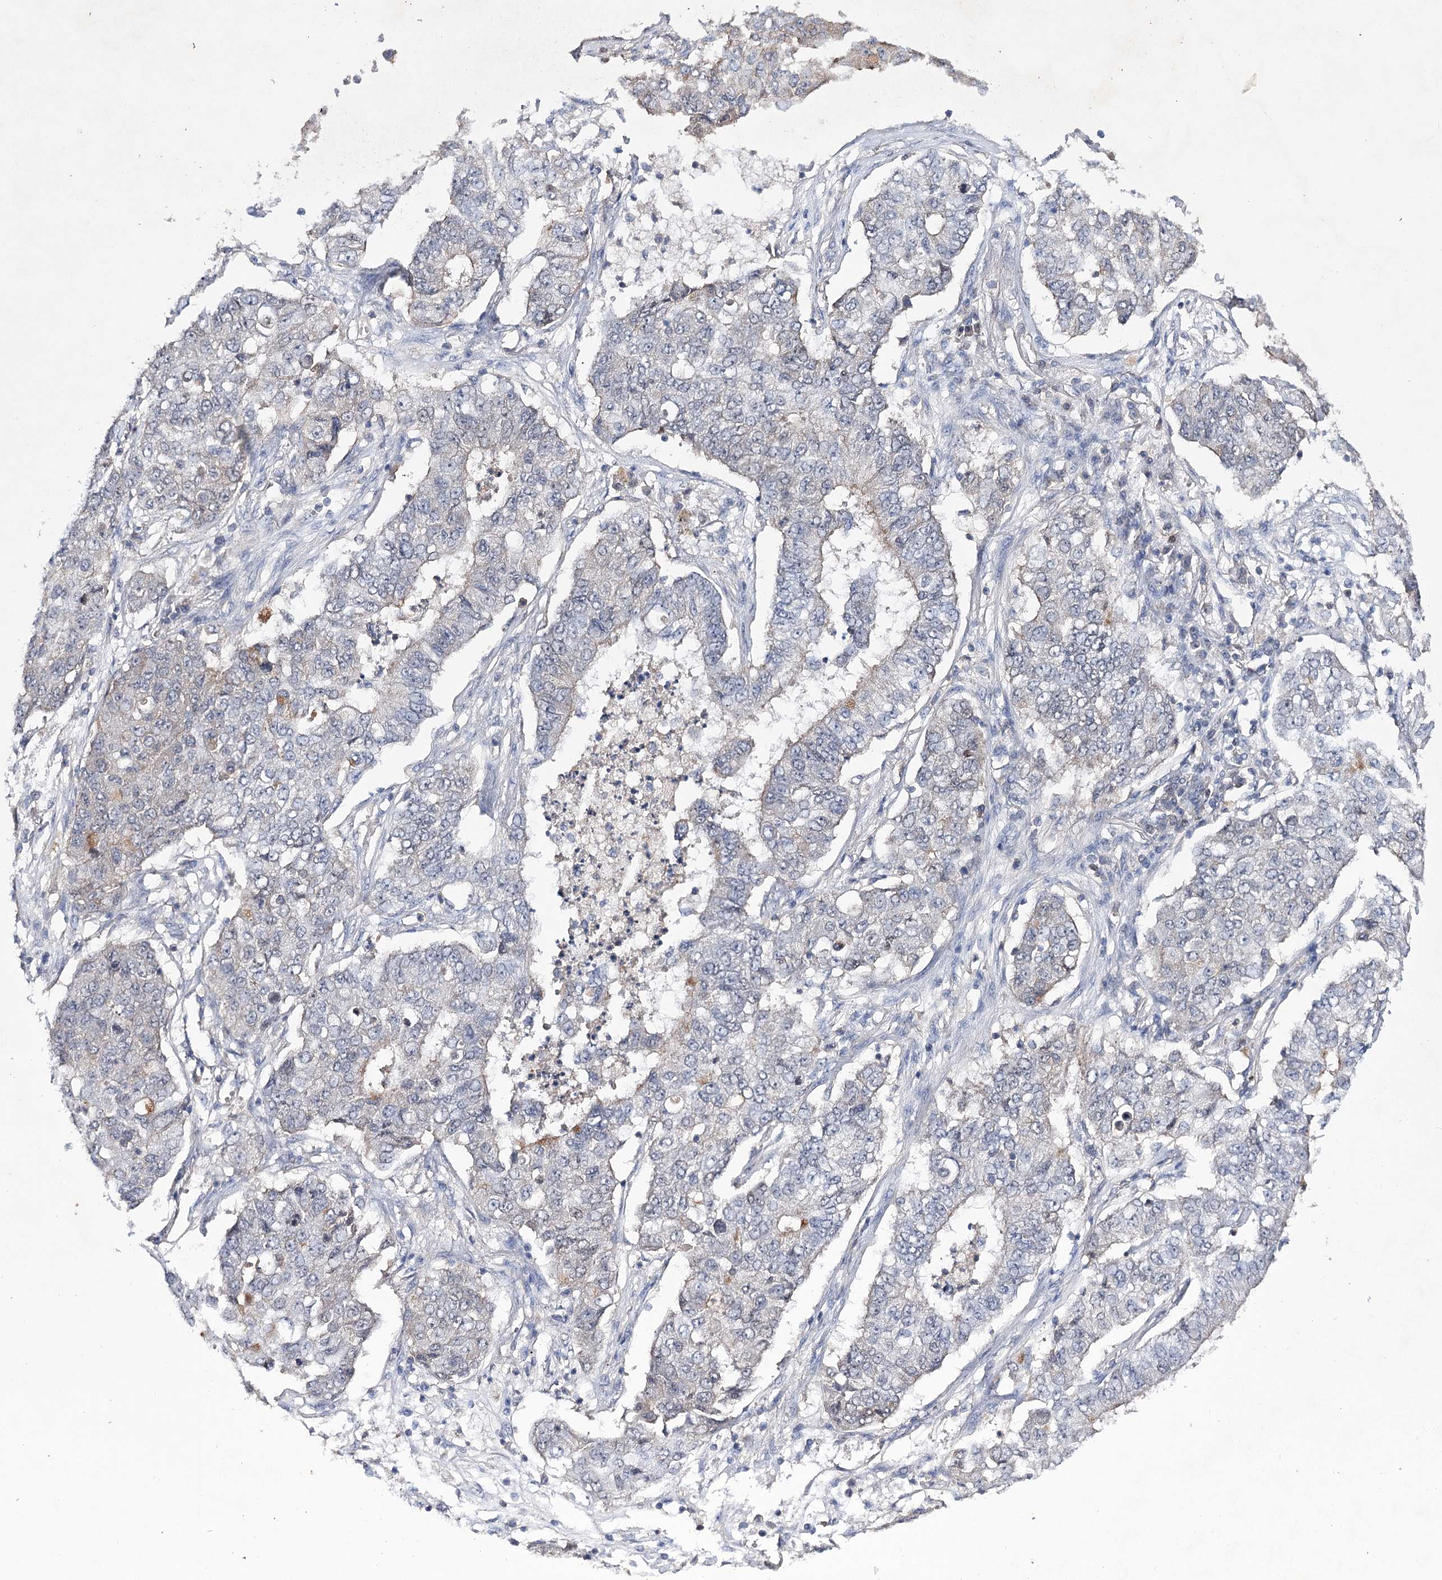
{"staining": {"intensity": "moderate", "quantity": "<25%", "location": "cytoplasmic/membranous"}, "tissue": "lung cancer", "cell_type": "Tumor cells", "image_type": "cancer", "snomed": [{"axis": "morphology", "description": "Squamous cell carcinoma, NOS"}, {"axis": "topography", "description": "Lung"}], "caption": "Immunohistochemical staining of lung cancer exhibits low levels of moderate cytoplasmic/membranous protein positivity in approximately <25% of tumor cells.", "gene": "BCR", "patient": {"sex": "male", "age": 74}}